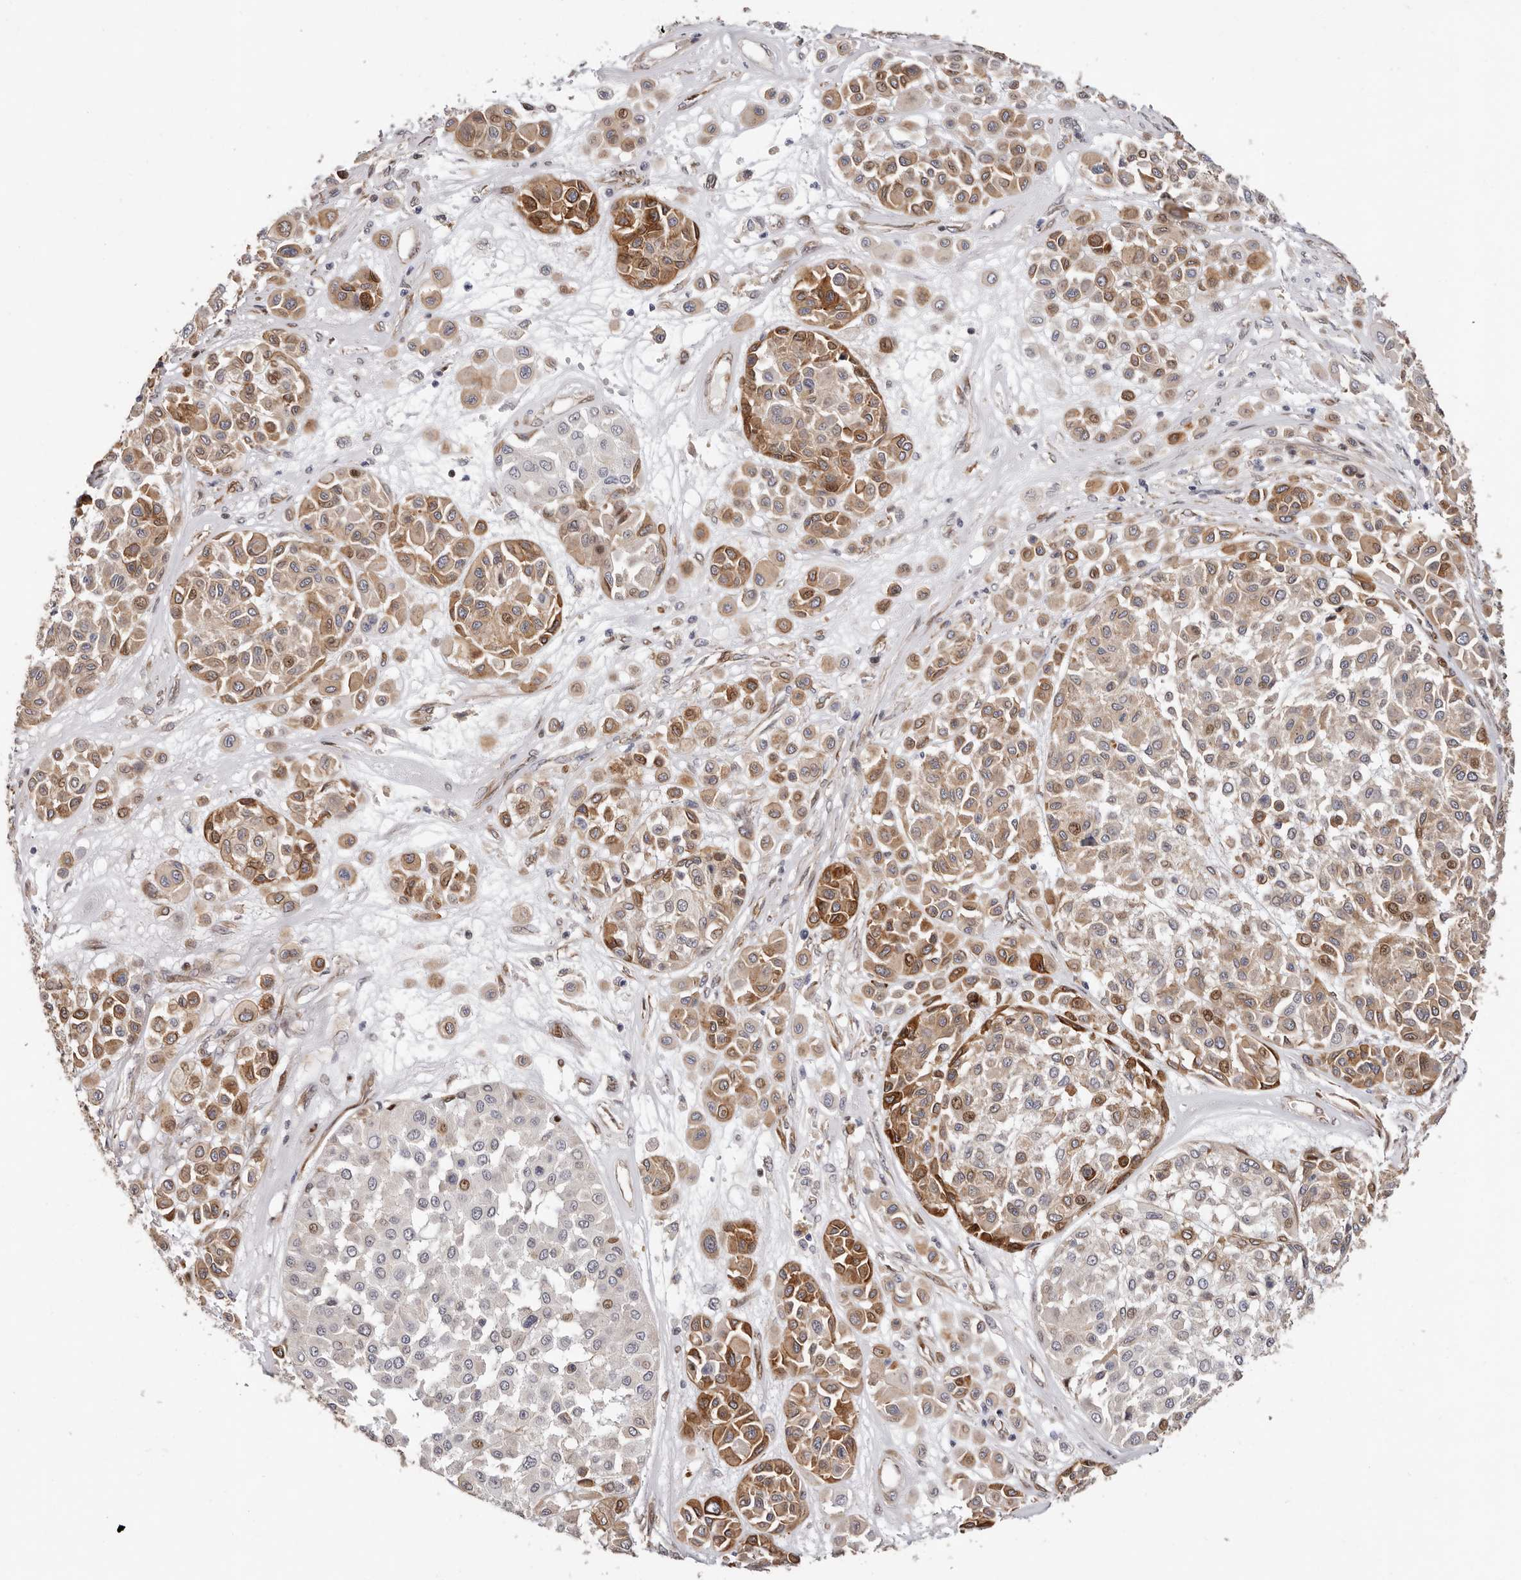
{"staining": {"intensity": "moderate", "quantity": "25%-75%", "location": "cytoplasmic/membranous,nuclear"}, "tissue": "melanoma", "cell_type": "Tumor cells", "image_type": "cancer", "snomed": [{"axis": "morphology", "description": "Malignant melanoma, Metastatic site"}, {"axis": "topography", "description": "Soft tissue"}], "caption": "Human malignant melanoma (metastatic site) stained with a brown dye demonstrates moderate cytoplasmic/membranous and nuclear positive staining in approximately 25%-75% of tumor cells.", "gene": "EPHX3", "patient": {"sex": "male", "age": 41}}